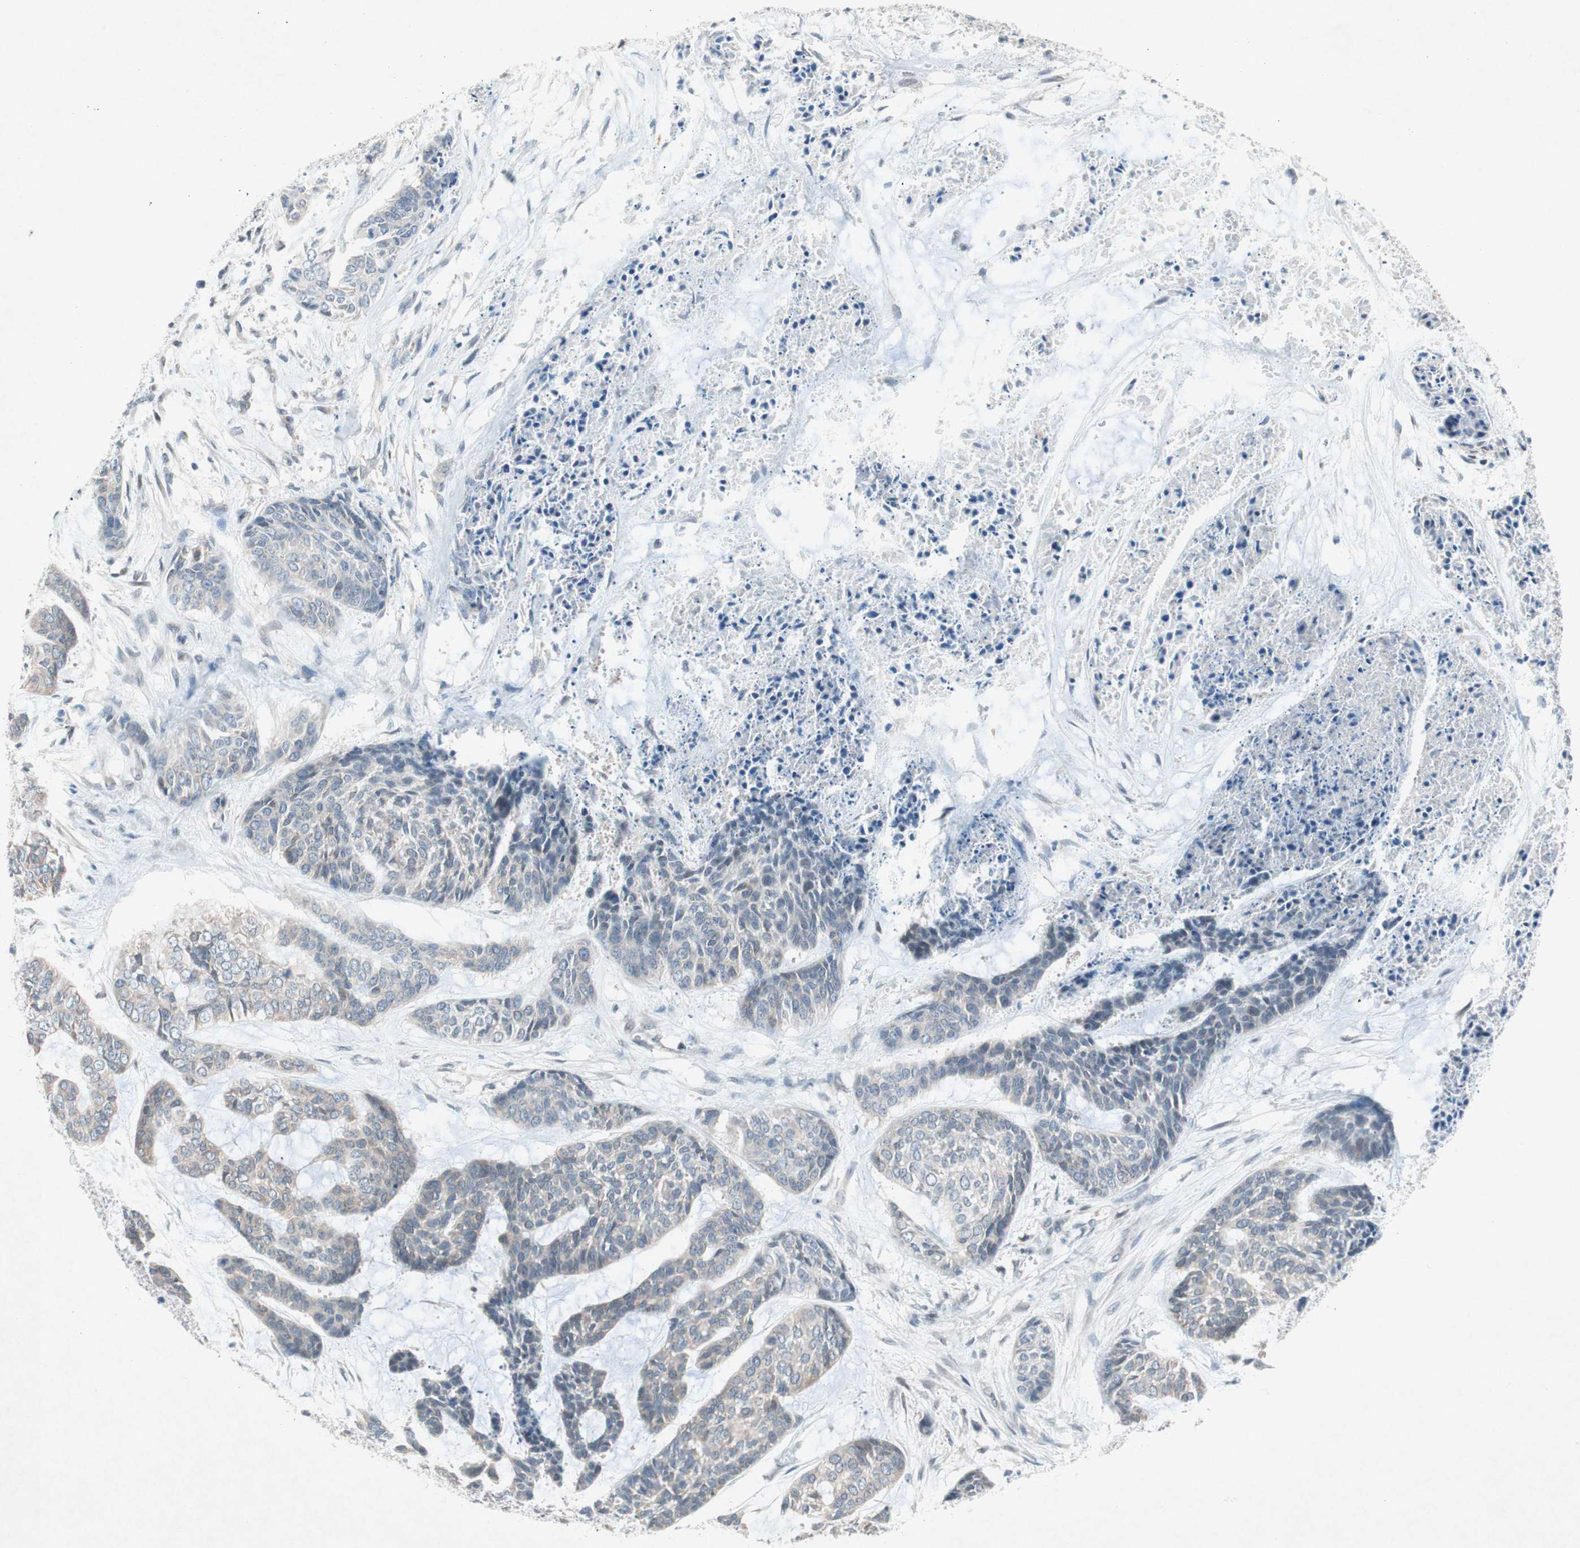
{"staining": {"intensity": "negative", "quantity": "none", "location": "none"}, "tissue": "skin cancer", "cell_type": "Tumor cells", "image_type": "cancer", "snomed": [{"axis": "morphology", "description": "Basal cell carcinoma"}, {"axis": "topography", "description": "Skin"}], "caption": "Tumor cells show no significant positivity in skin cancer (basal cell carcinoma).", "gene": "ARNT2", "patient": {"sex": "female", "age": 64}}